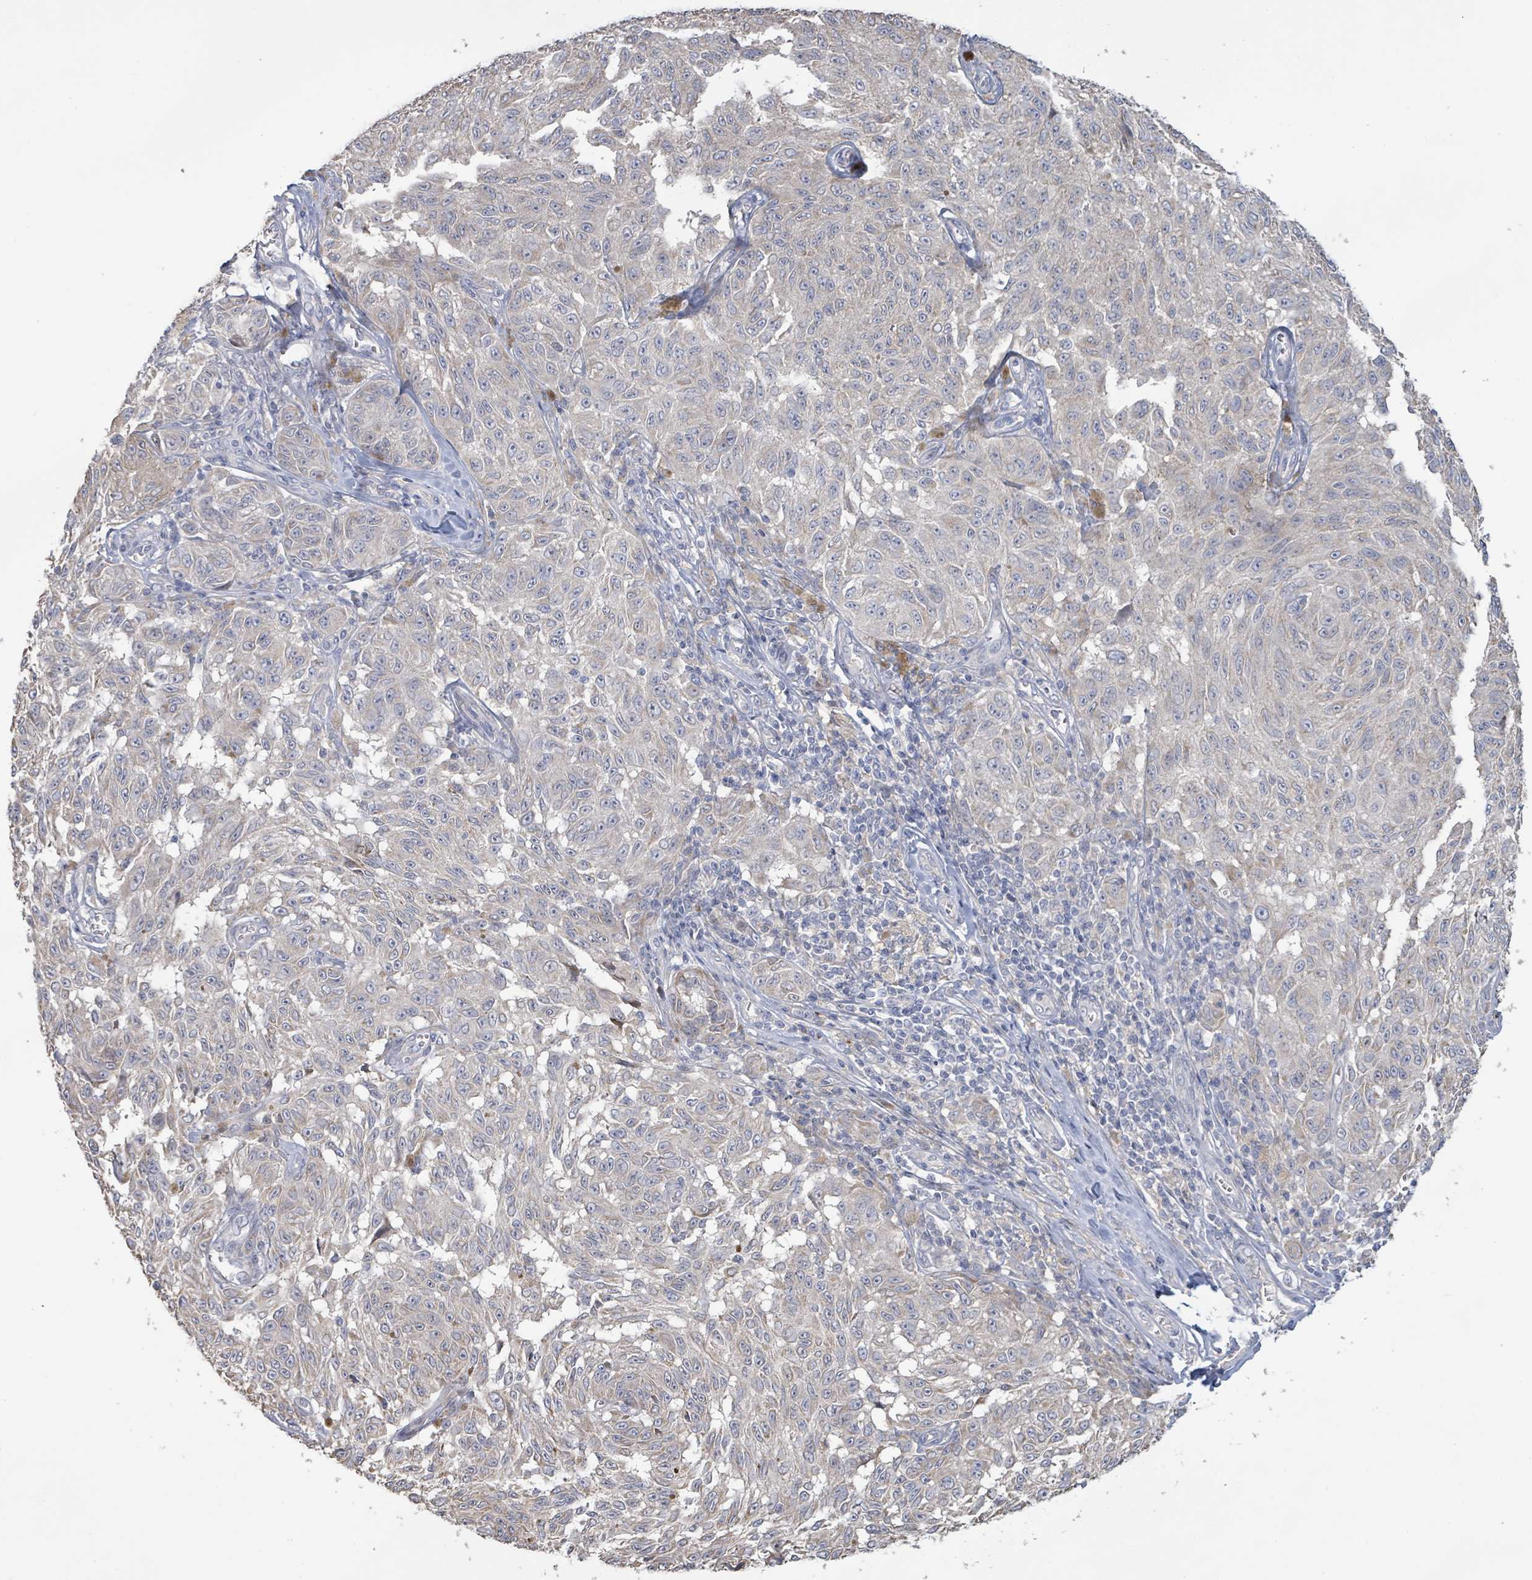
{"staining": {"intensity": "negative", "quantity": "none", "location": "none"}, "tissue": "melanoma", "cell_type": "Tumor cells", "image_type": "cancer", "snomed": [{"axis": "morphology", "description": "Malignant melanoma, NOS"}, {"axis": "topography", "description": "Skin"}], "caption": "Protein analysis of melanoma shows no significant staining in tumor cells.", "gene": "KCNS2", "patient": {"sex": "male", "age": 68}}